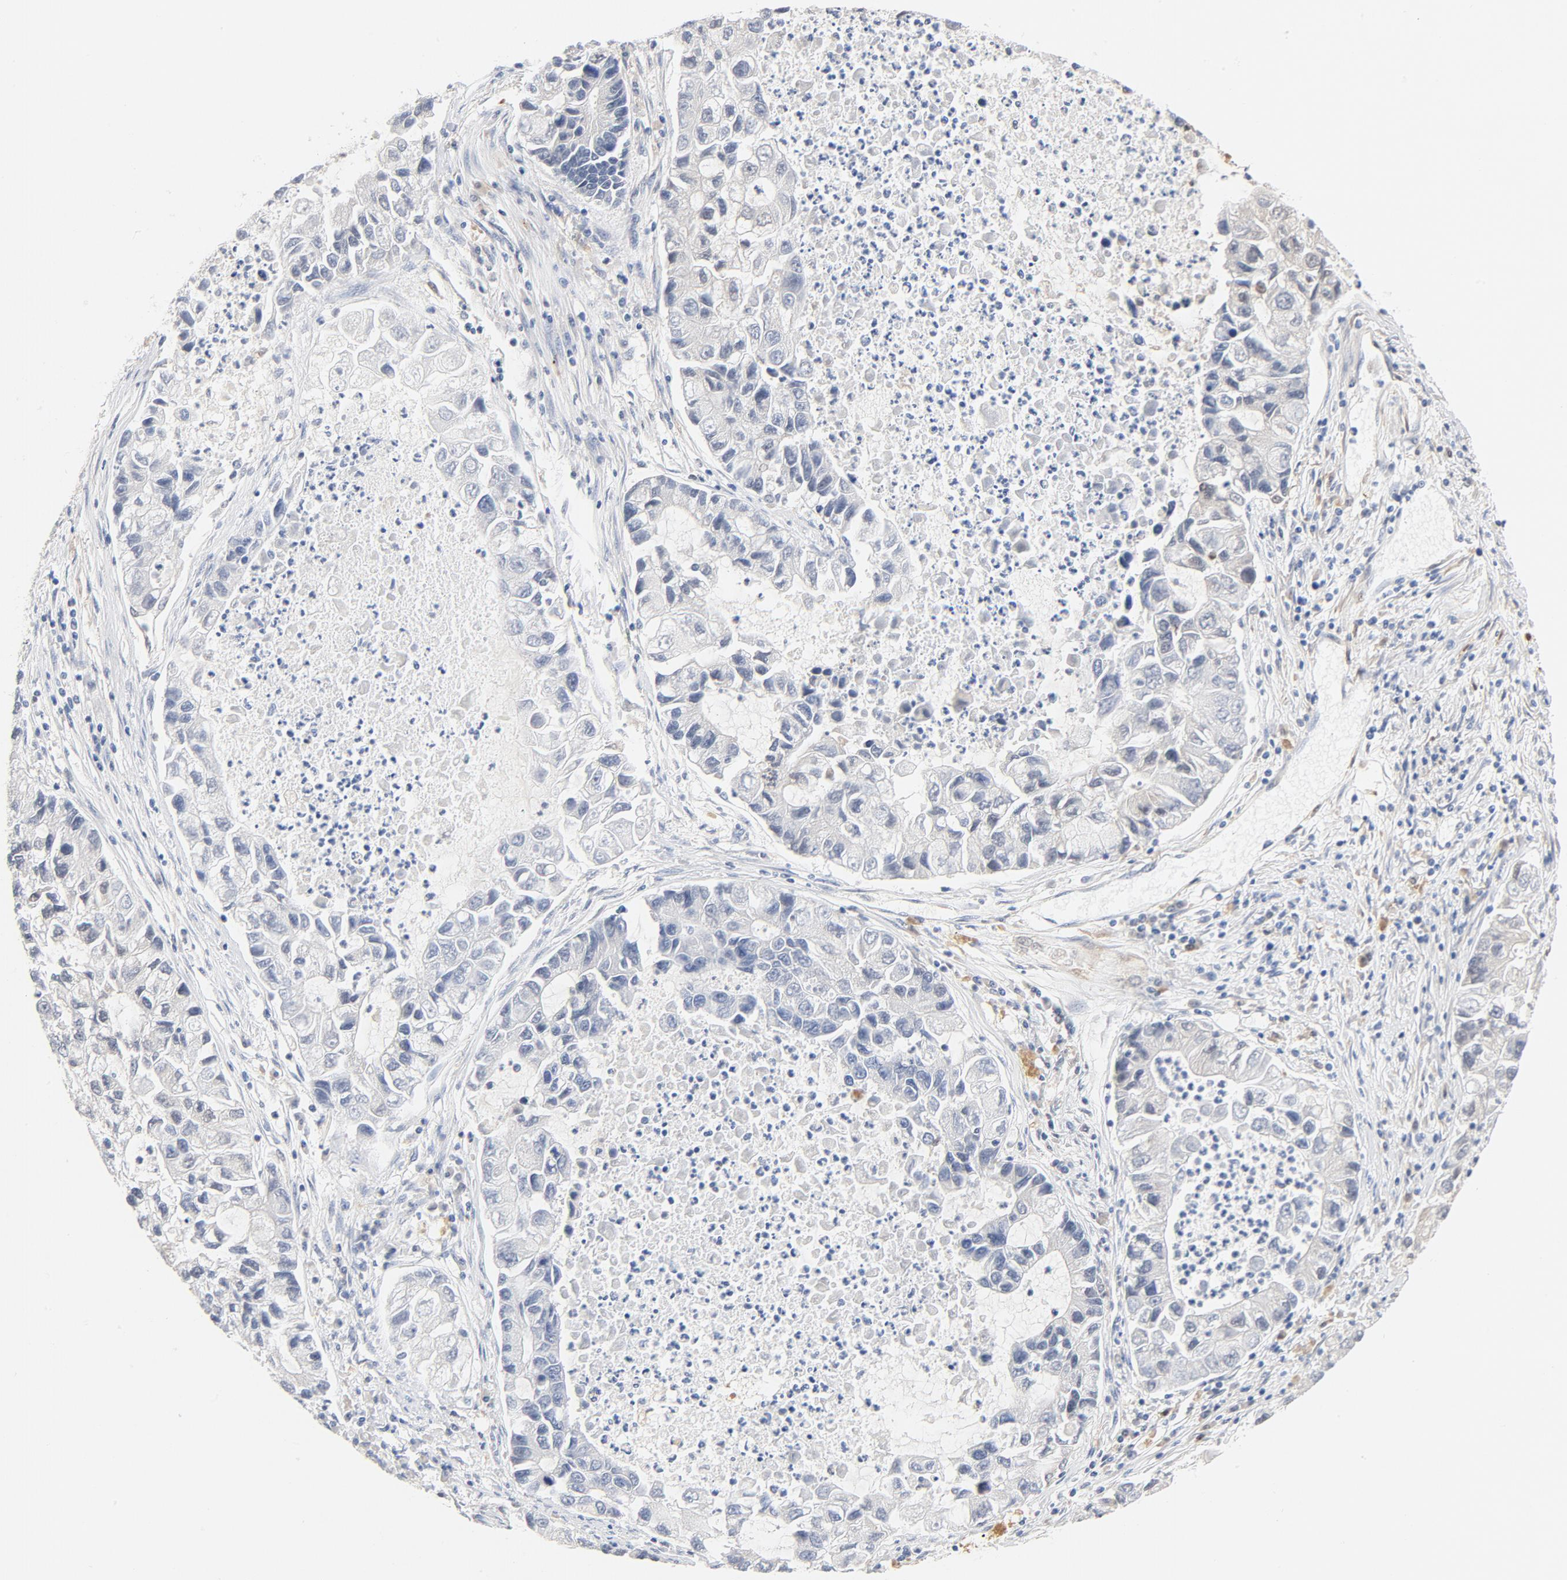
{"staining": {"intensity": "negative", "quantity": "none", "location": "none"}, "tissue": "lung cancer", "cell_type": "Tumor cells", "image_type": "cancer", "snomed": [{"axis": "morphology", "description": "Adenocarcinoma, NOS"}, {"axis": "topography", "description": "Lung"}], "caption": "There is no significant staining in tumor cells of lung adenocarcinoma.", "gene": "STAT1", "patient": {"sex": "female", "age": 51}}